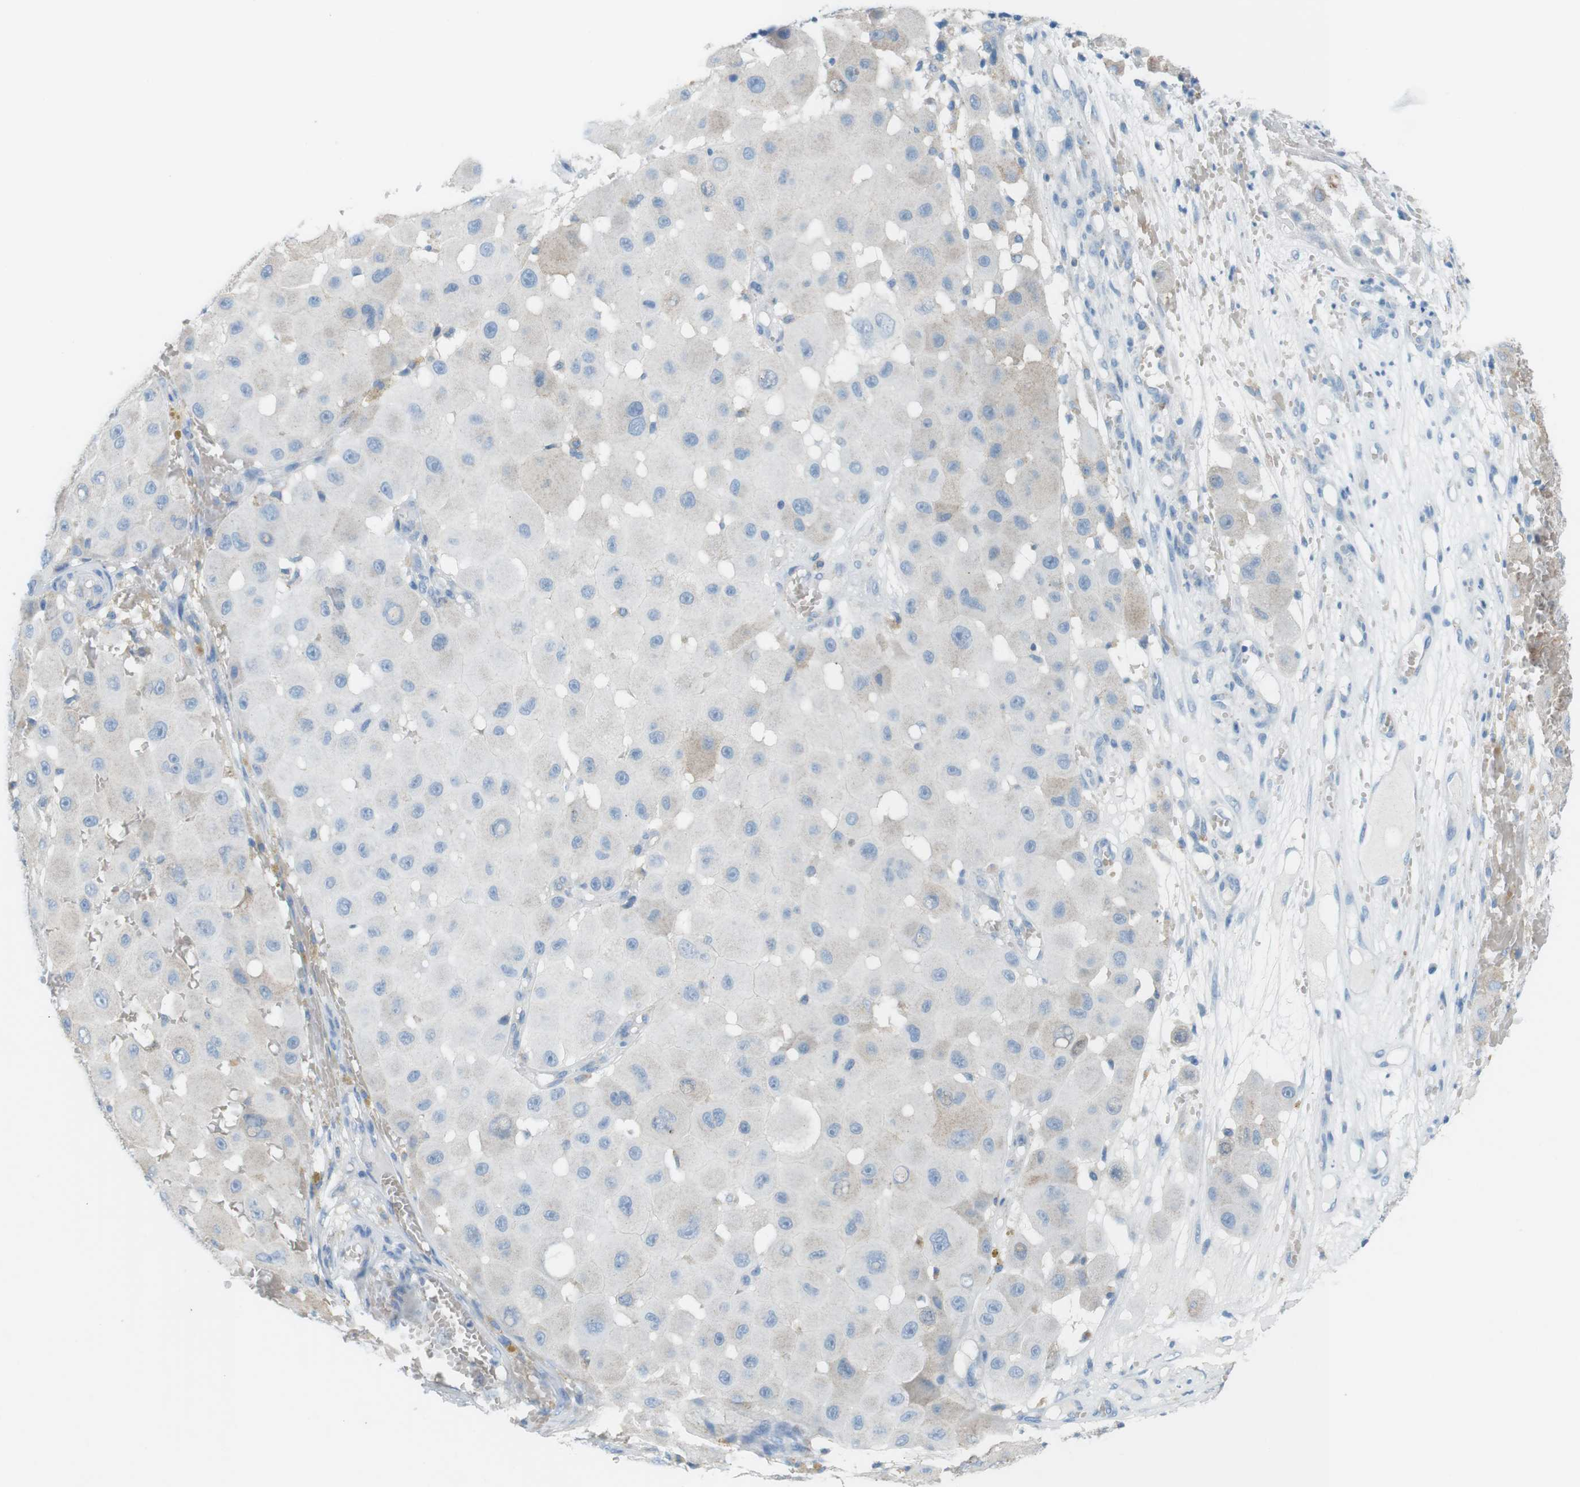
{"staining": {"intensity": "negative", "quantity": "none", "location": "none"}, "tissue": "melanoma", "cell_type": "Tumor cells", "image_type": "cancer", "snomed": [{"axis": "morphology", "description": "Malignant melanoma, NOS"}, {"axis": "topography", "description": "Skin"}], "caption": "Histopathology image shows no significant protein staining in tumor cells of melanoma.", "gene": "VAMP1", "patient": {"sex": "female", "age": 81}}